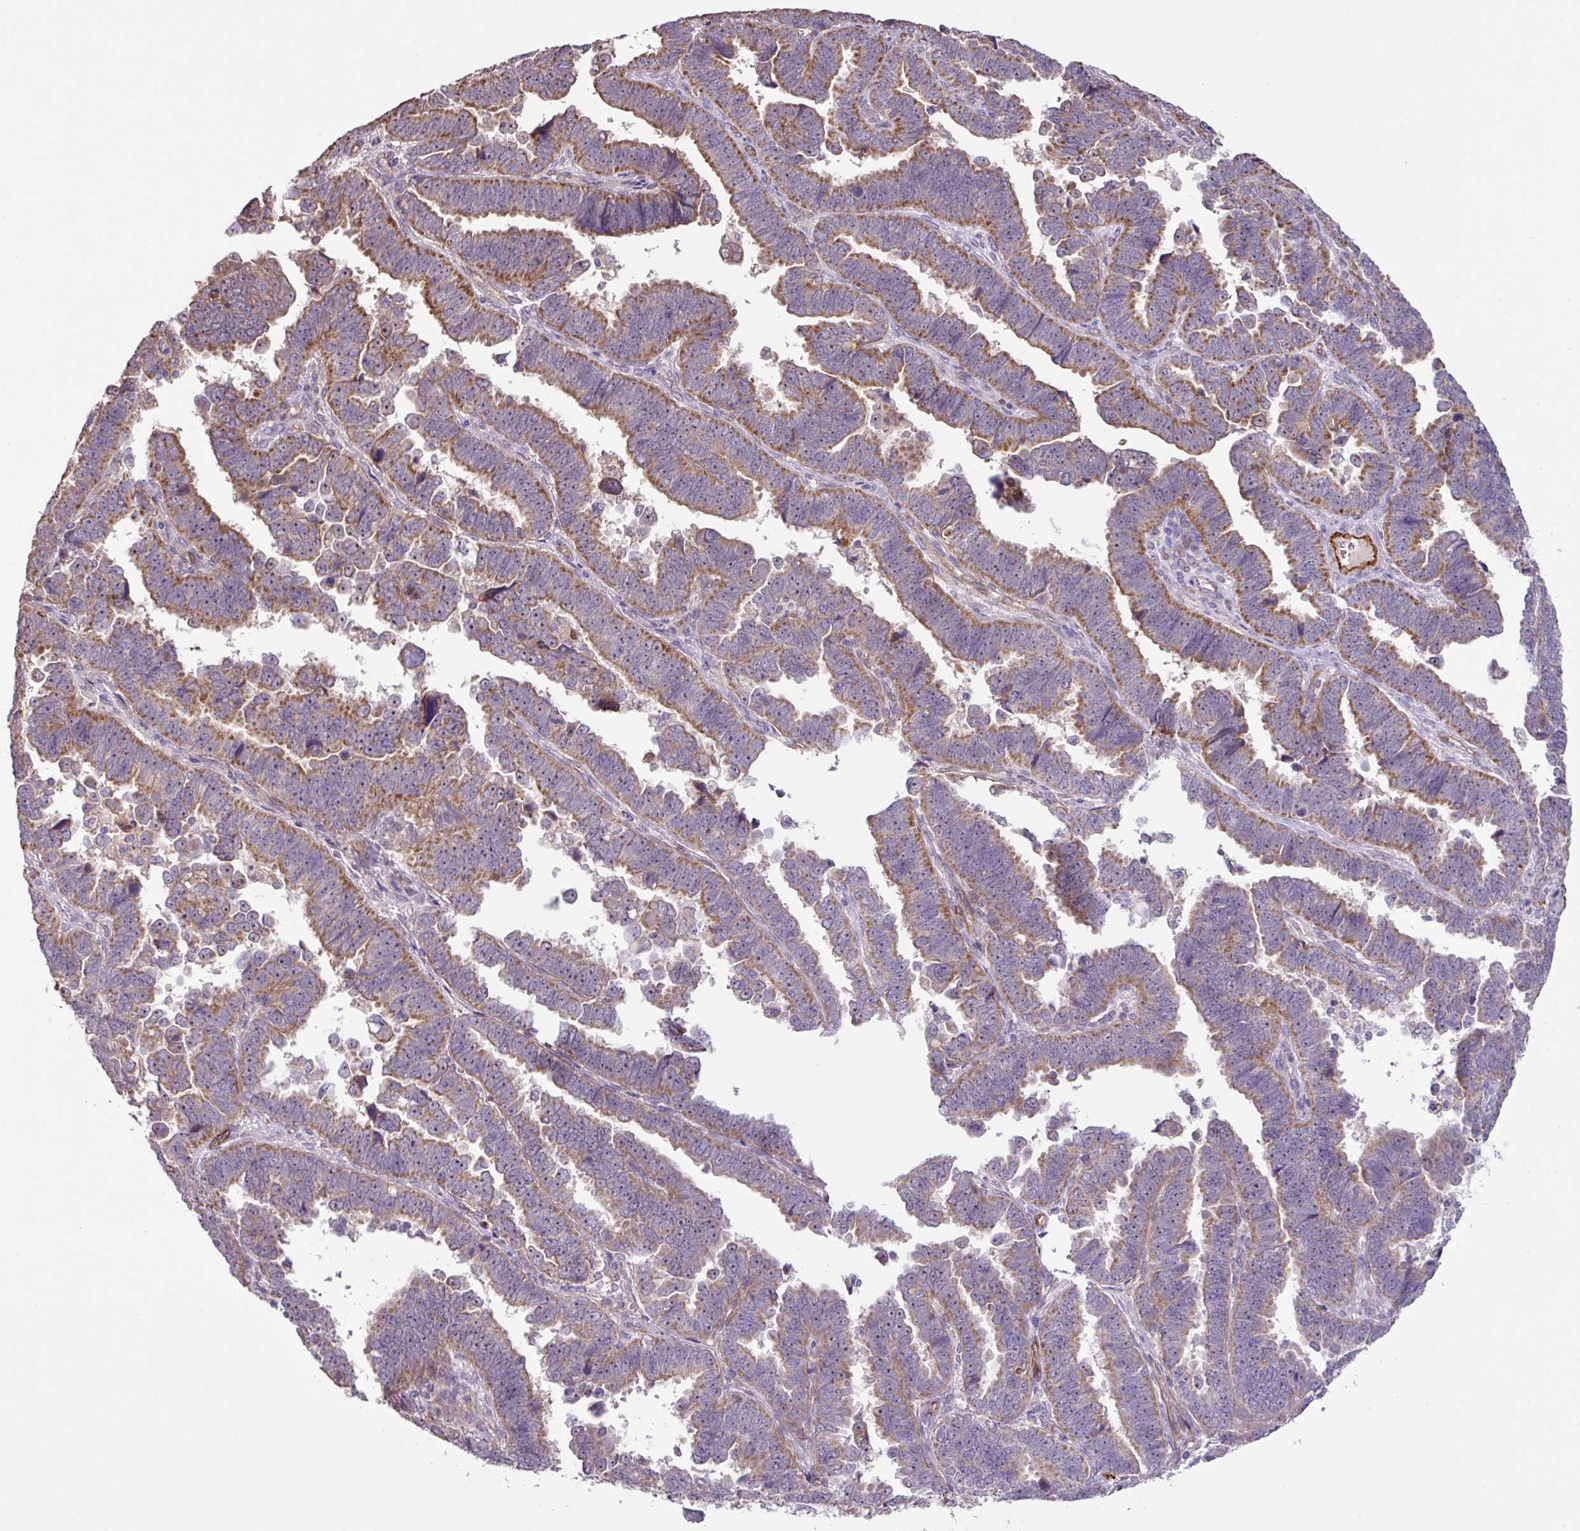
{"staining": {"intensity": "strong", "quantity": ">75%", "location": "cytoplasmic/membranous"}, "tissue": "endometrial cancer", "cell_type": "Tumor cells", "image_type": "cancer", "snomed": [{"axis": "morphology", "description": "Adenocarcinoma, NOS"}, {"axis": "topography", "description": "Endometrium"}], "caption": "Tumor cells demonstrate strong cytoplasmic/membranous expression in about >75% of cells in endometrial adenocarcinoma.", "gene": "LRRC53", "patient": {"sex": "female", "age": 75}}